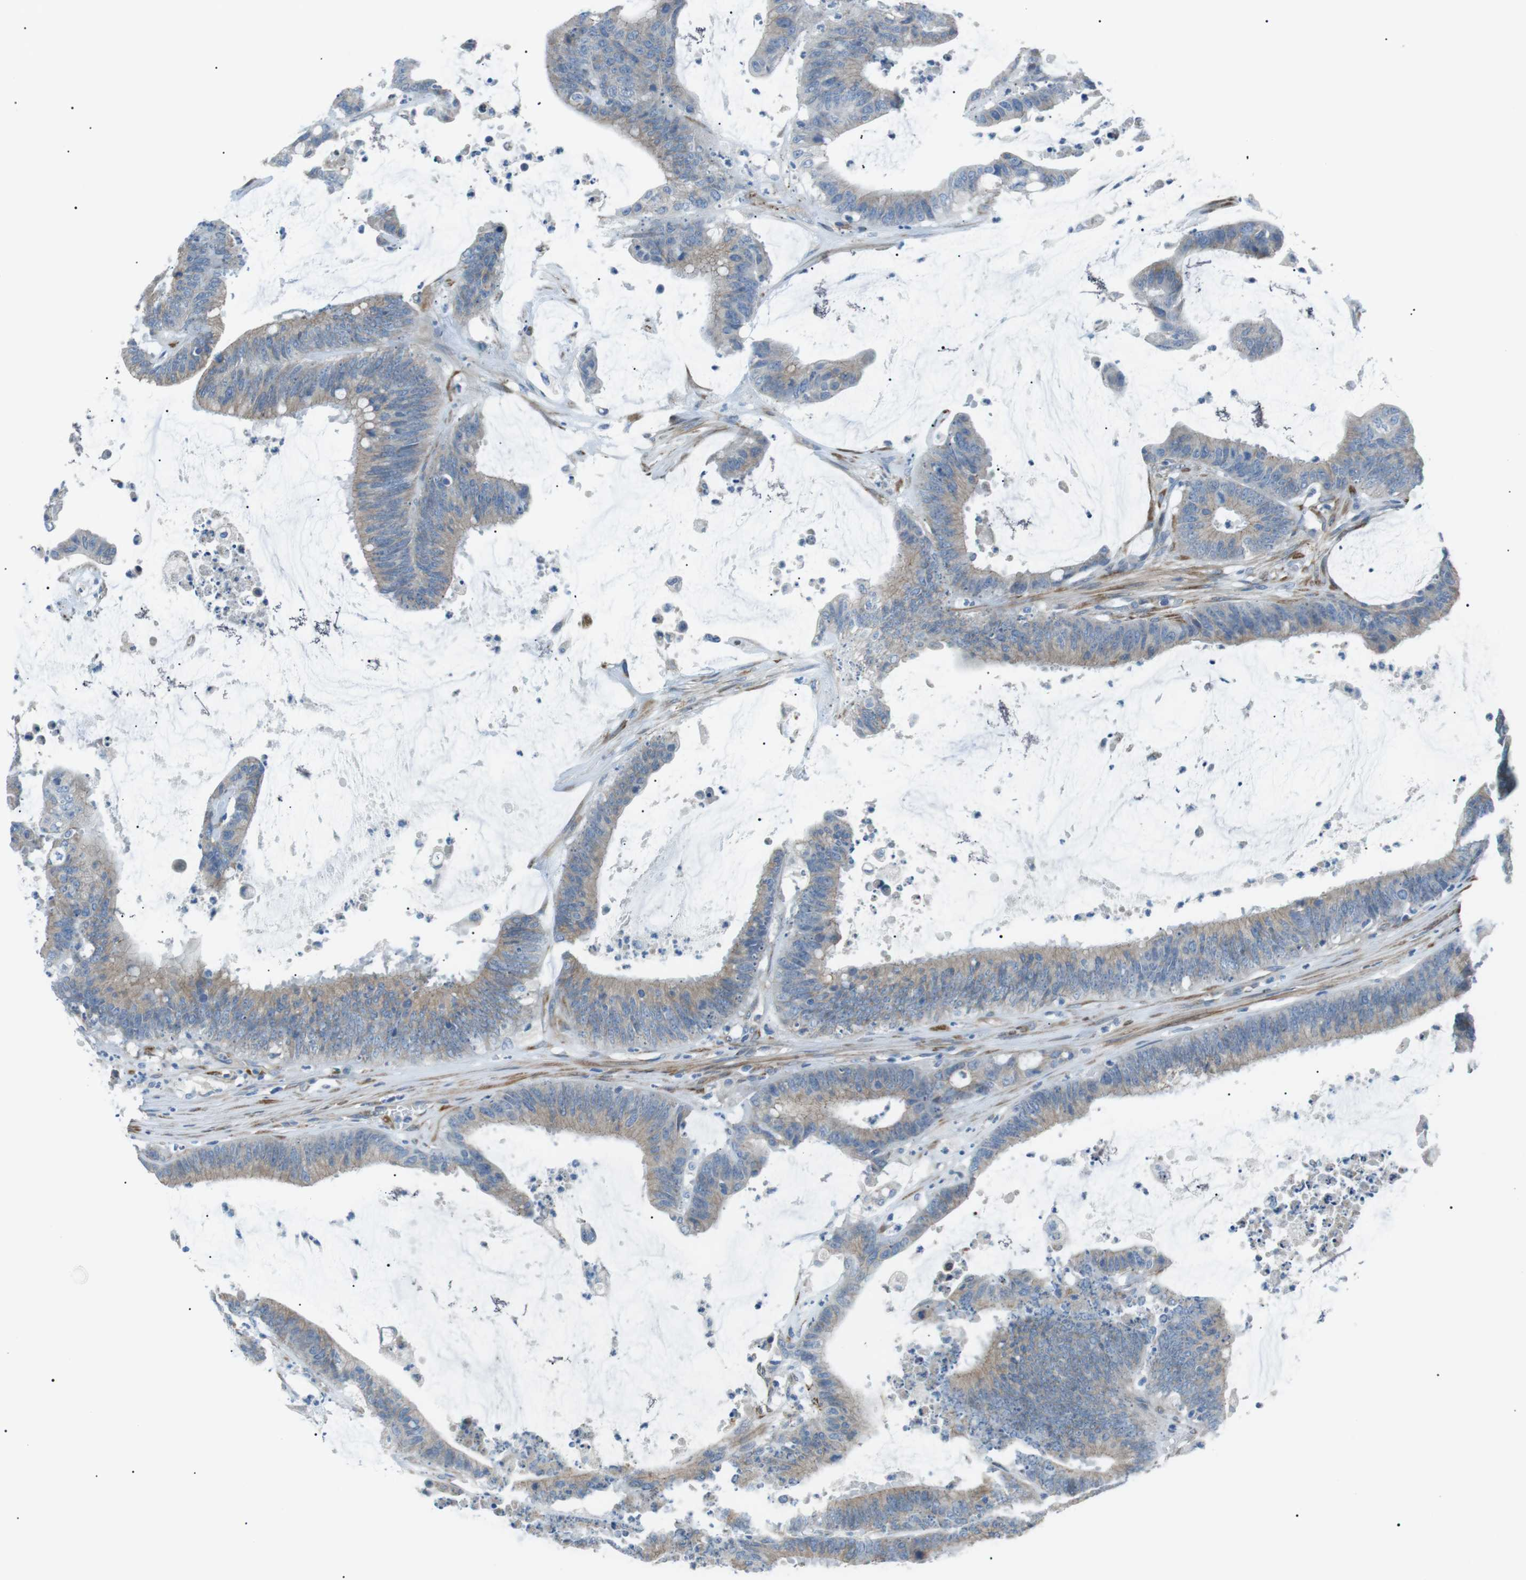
{"staining": {"intensity": "negative", "quantity": "none", "location": "none"}, "tissue": "colorectal cancer", "cell_type": "Tumor cells", "image_type": "cancer", "snomed": [{"axis": "morphology", "description": "Adenocarcinoma, NOS"}, {"axis": "topography", "description": "Rectum"}], "caption": "Tumor cells are negative for brown protein staining in adenocarcinoma (colorectal).", "gene": "MTARC2", "patient": {"sex": "female", "age": 66}}